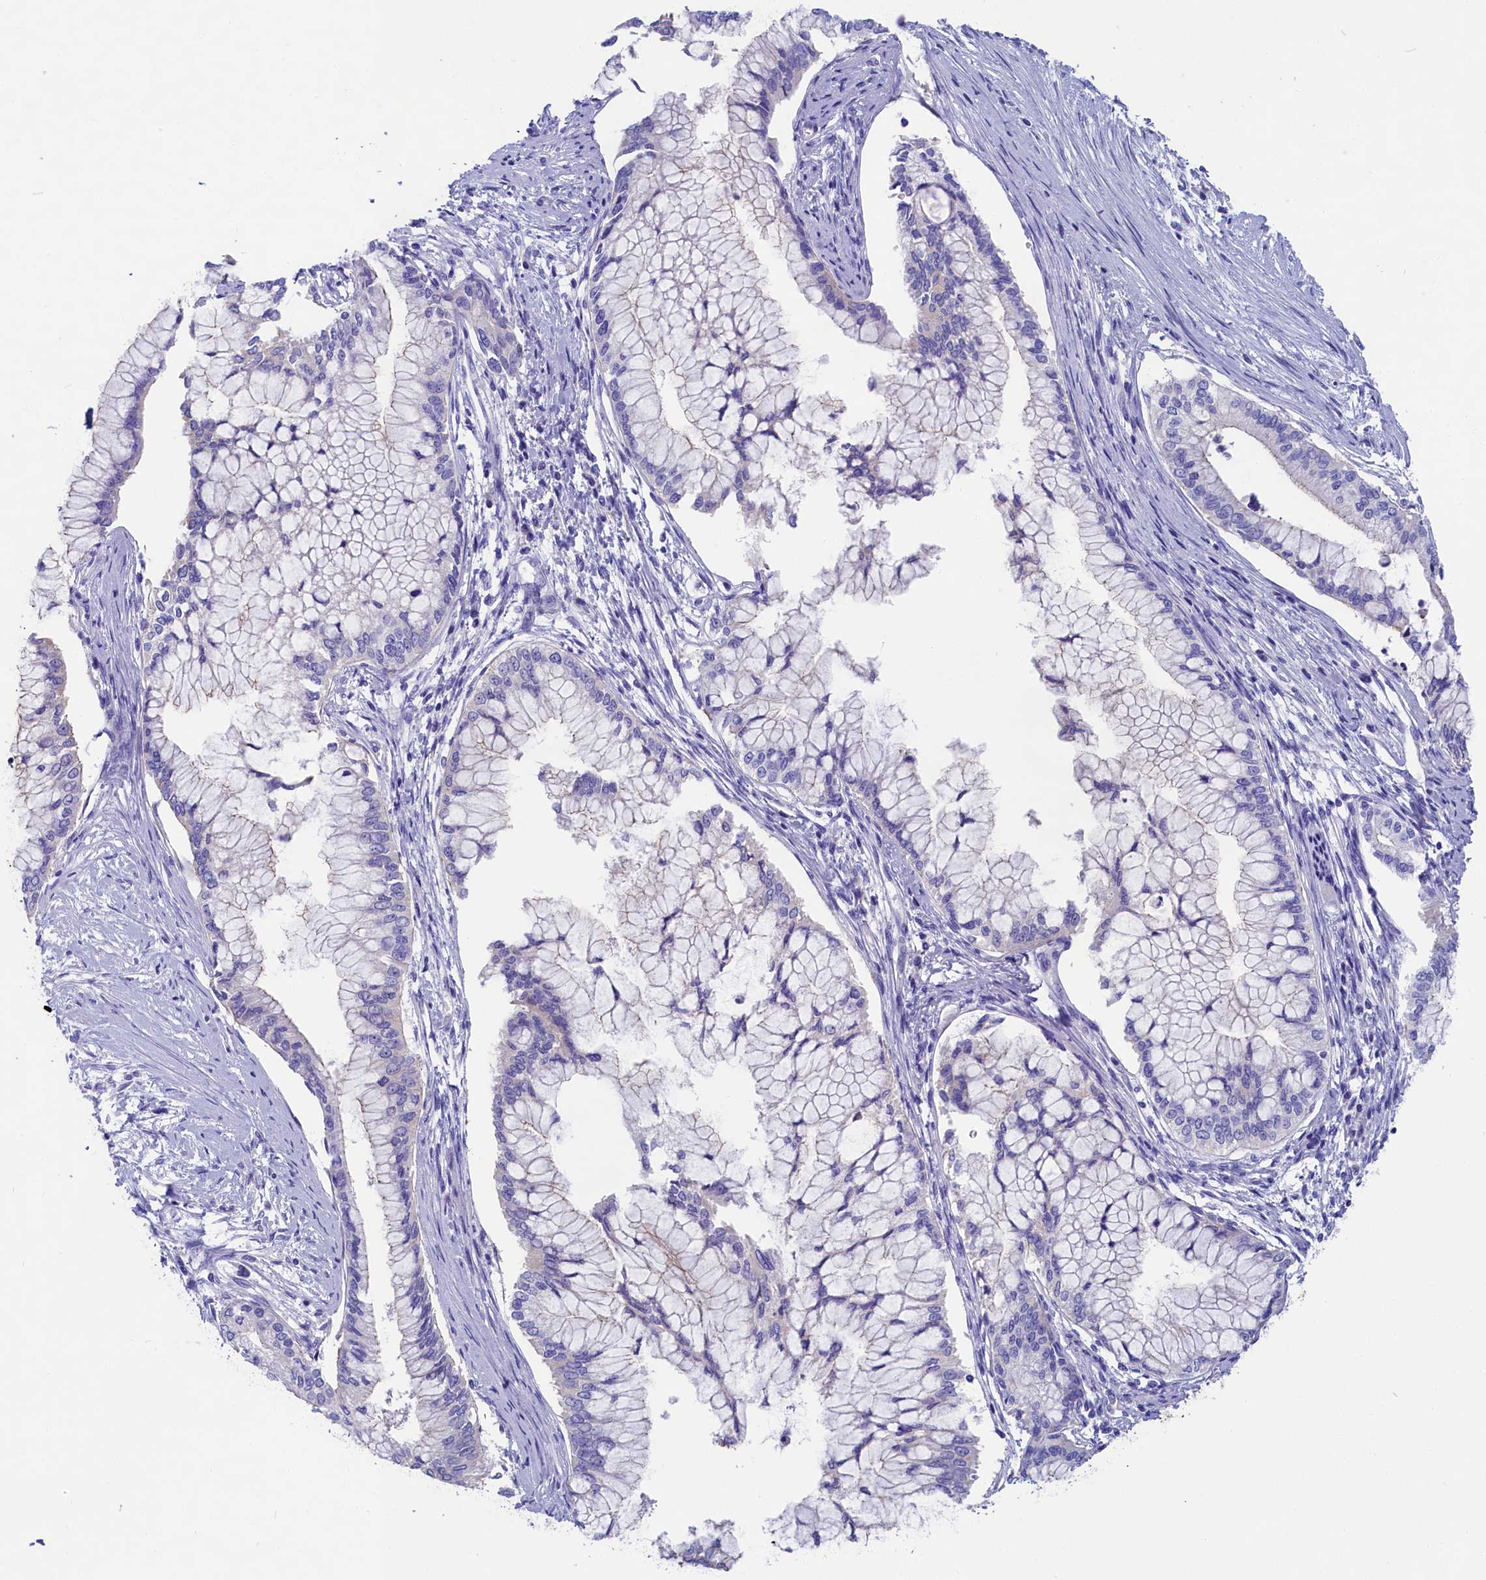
{"staining": {"intensity": "negative", "quantity": "none", "location": "none"}, "tissue": "pancreatic cancer", "cell_type": "Tumor cells", "image_type": "cancer", "snomed": [{"axis": "morphology", "description": "Adenocarcinoma, NOS"}, {"axis": "topography", "description": "Pancreas"}], "caption": "Protein analysis of pancreatic cancer displays no significant positivity in tumor cells.", "gene": "SULT2A1", "patient": {"sex": "male", "age": 46}}